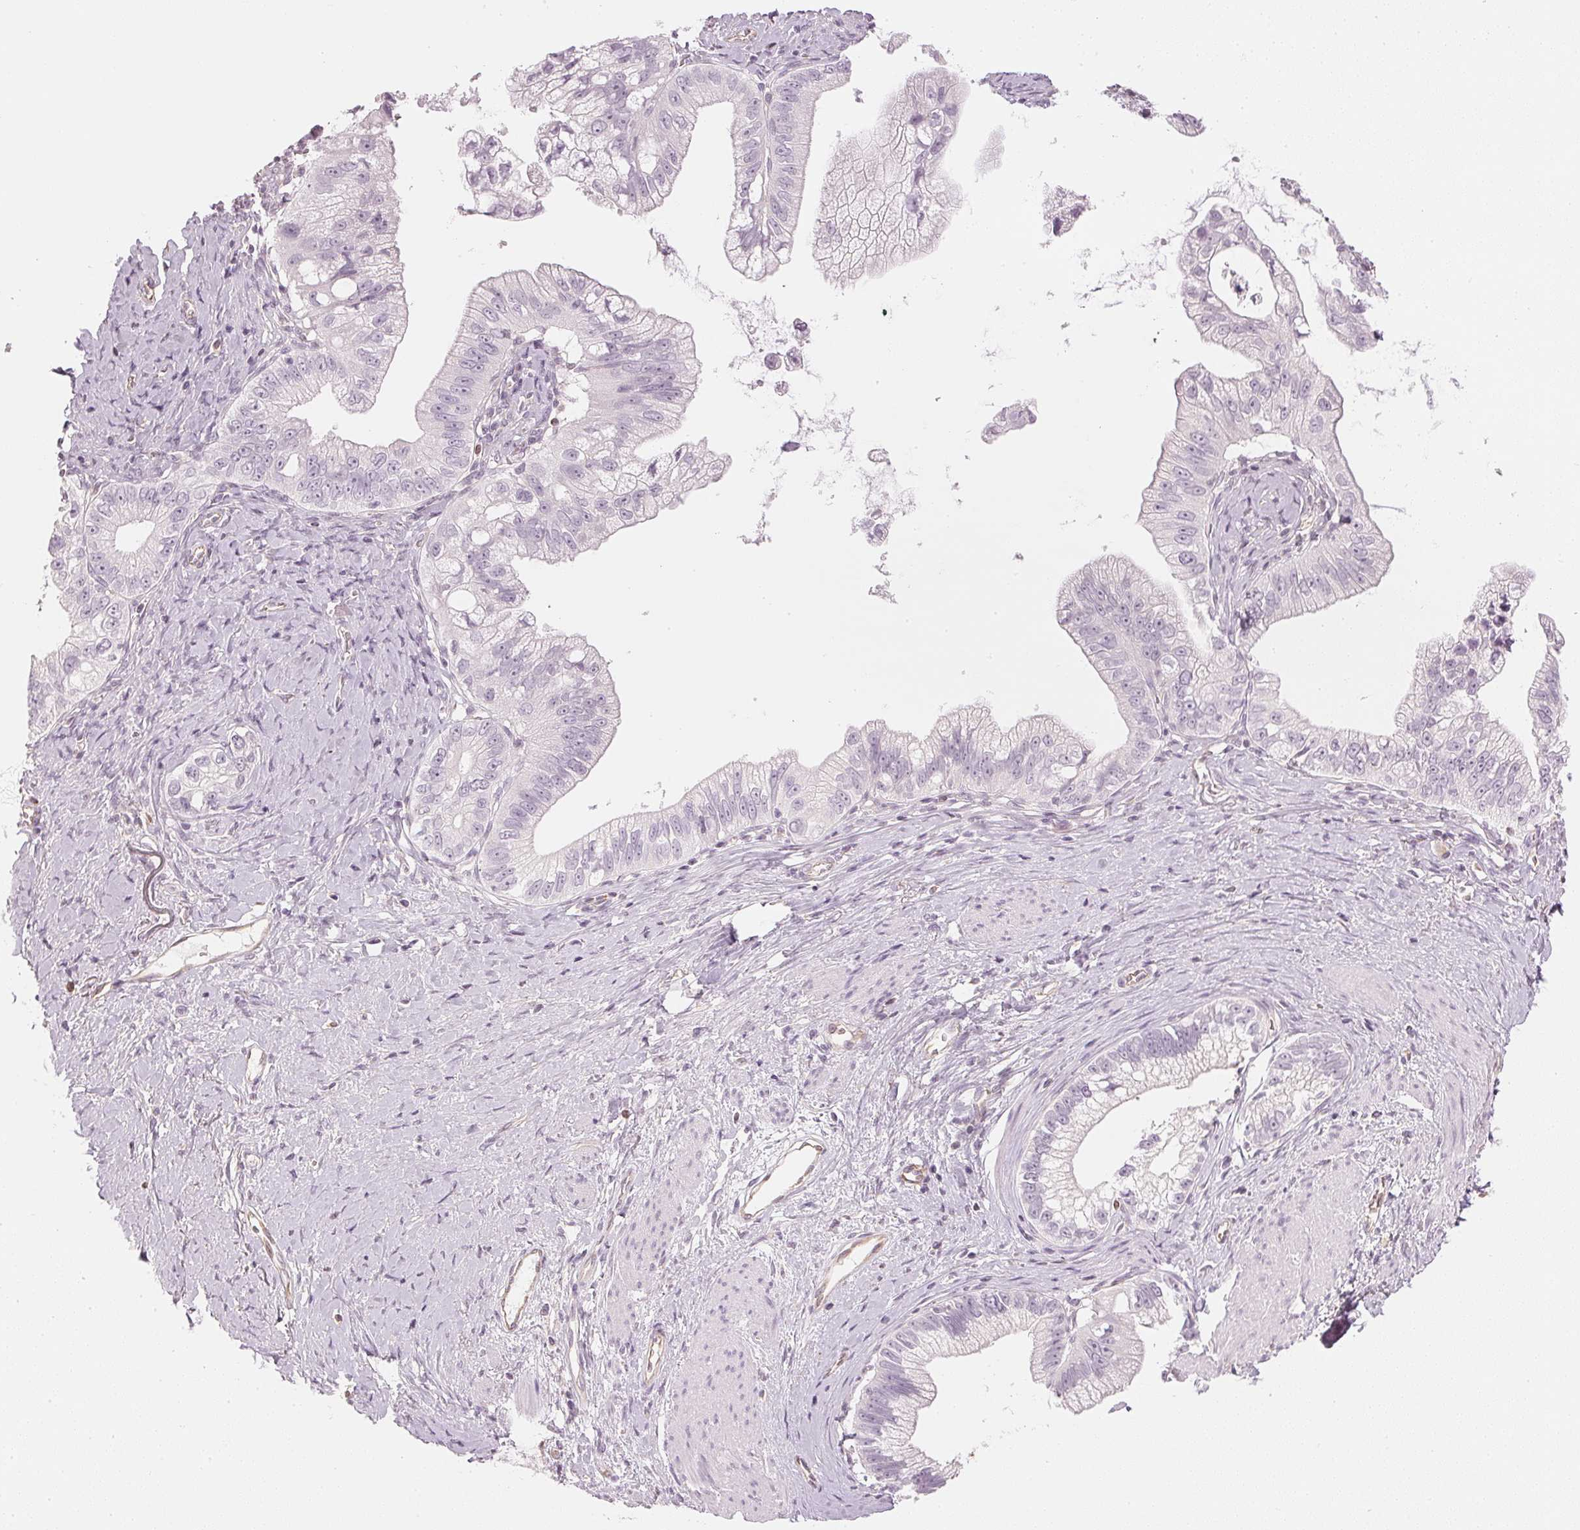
{"staining": {"intensity": "negative", "quantity": "none", "location": "none"}, "tissue": "pancreatic cancer", "cell_type": "Tumor cells", "image_type": "cancer", "snomed": [{"axis": "morphology", "description": "Adenocarcinoma, NOS"}, {"axis": "topography", "description": "Pancreas"}], "caption": "Photomicrograph shows no protein positivity in tumor cells of pancreatic cancer (adenocarcinoma) tissue.", "gene": "APLP1", "patient": {"sex": "male", "age": 70}}